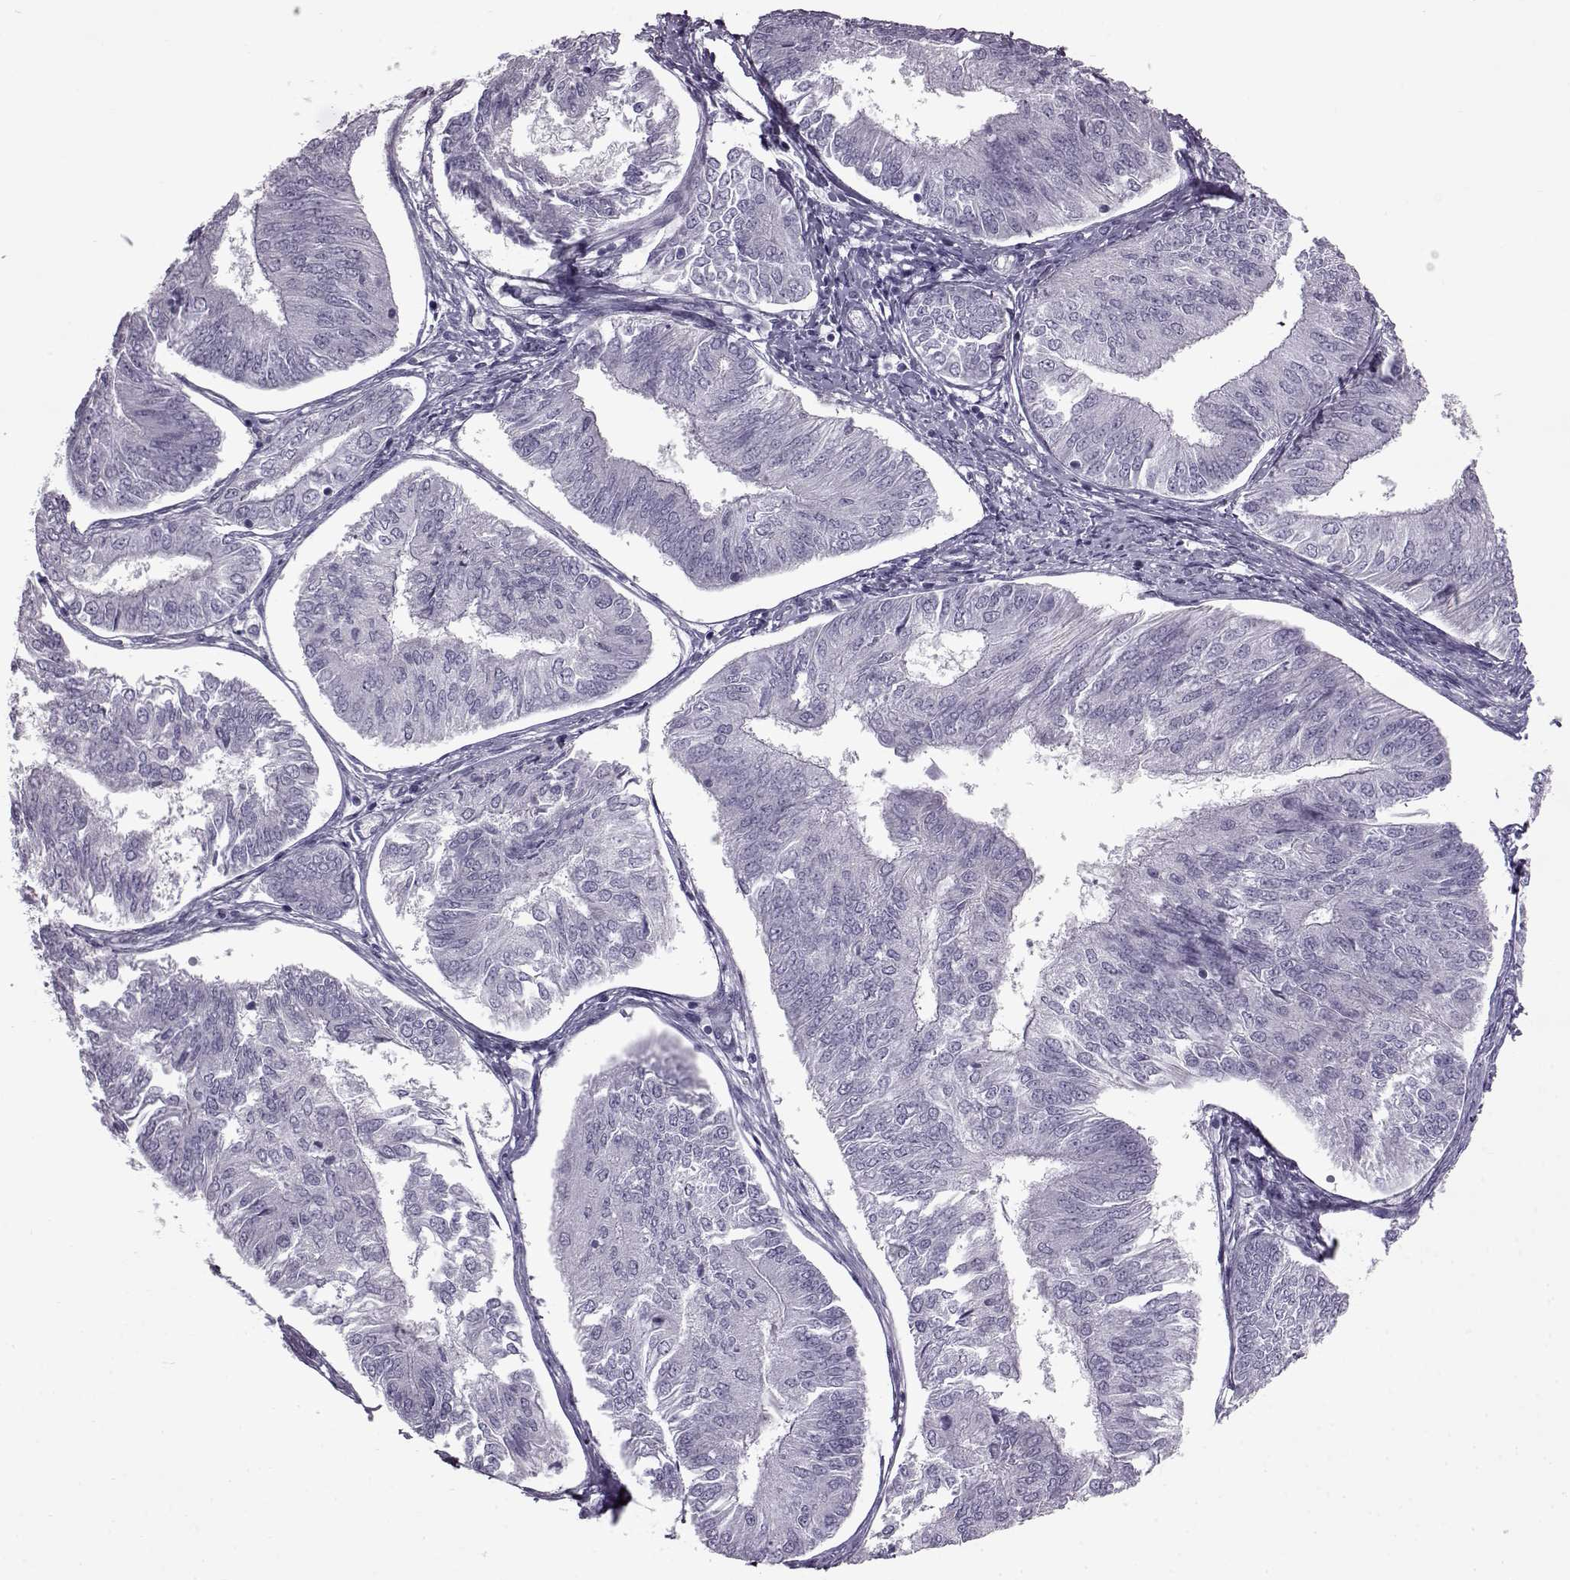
{"staining": {"intensity": "negative", "quantity": "none", "location": "none"}, "tissue": "endometrial cancer", "cell_type": "Tumor cells", "image_type": "cancer", "snomed": [{"axis": "morphology", "description": "Adenocarcinoma, NOS"}, {"axis": "topography", "description": "Endometrium"}], "caption": "Human endometrial cancer (adenocarcinoma) stained for a protein using immunohistochemistry (IHC) exhibits no expression in tumor cells.", "gene": "SLC28A2", "patient": {"sex": "female", "age": 58}}